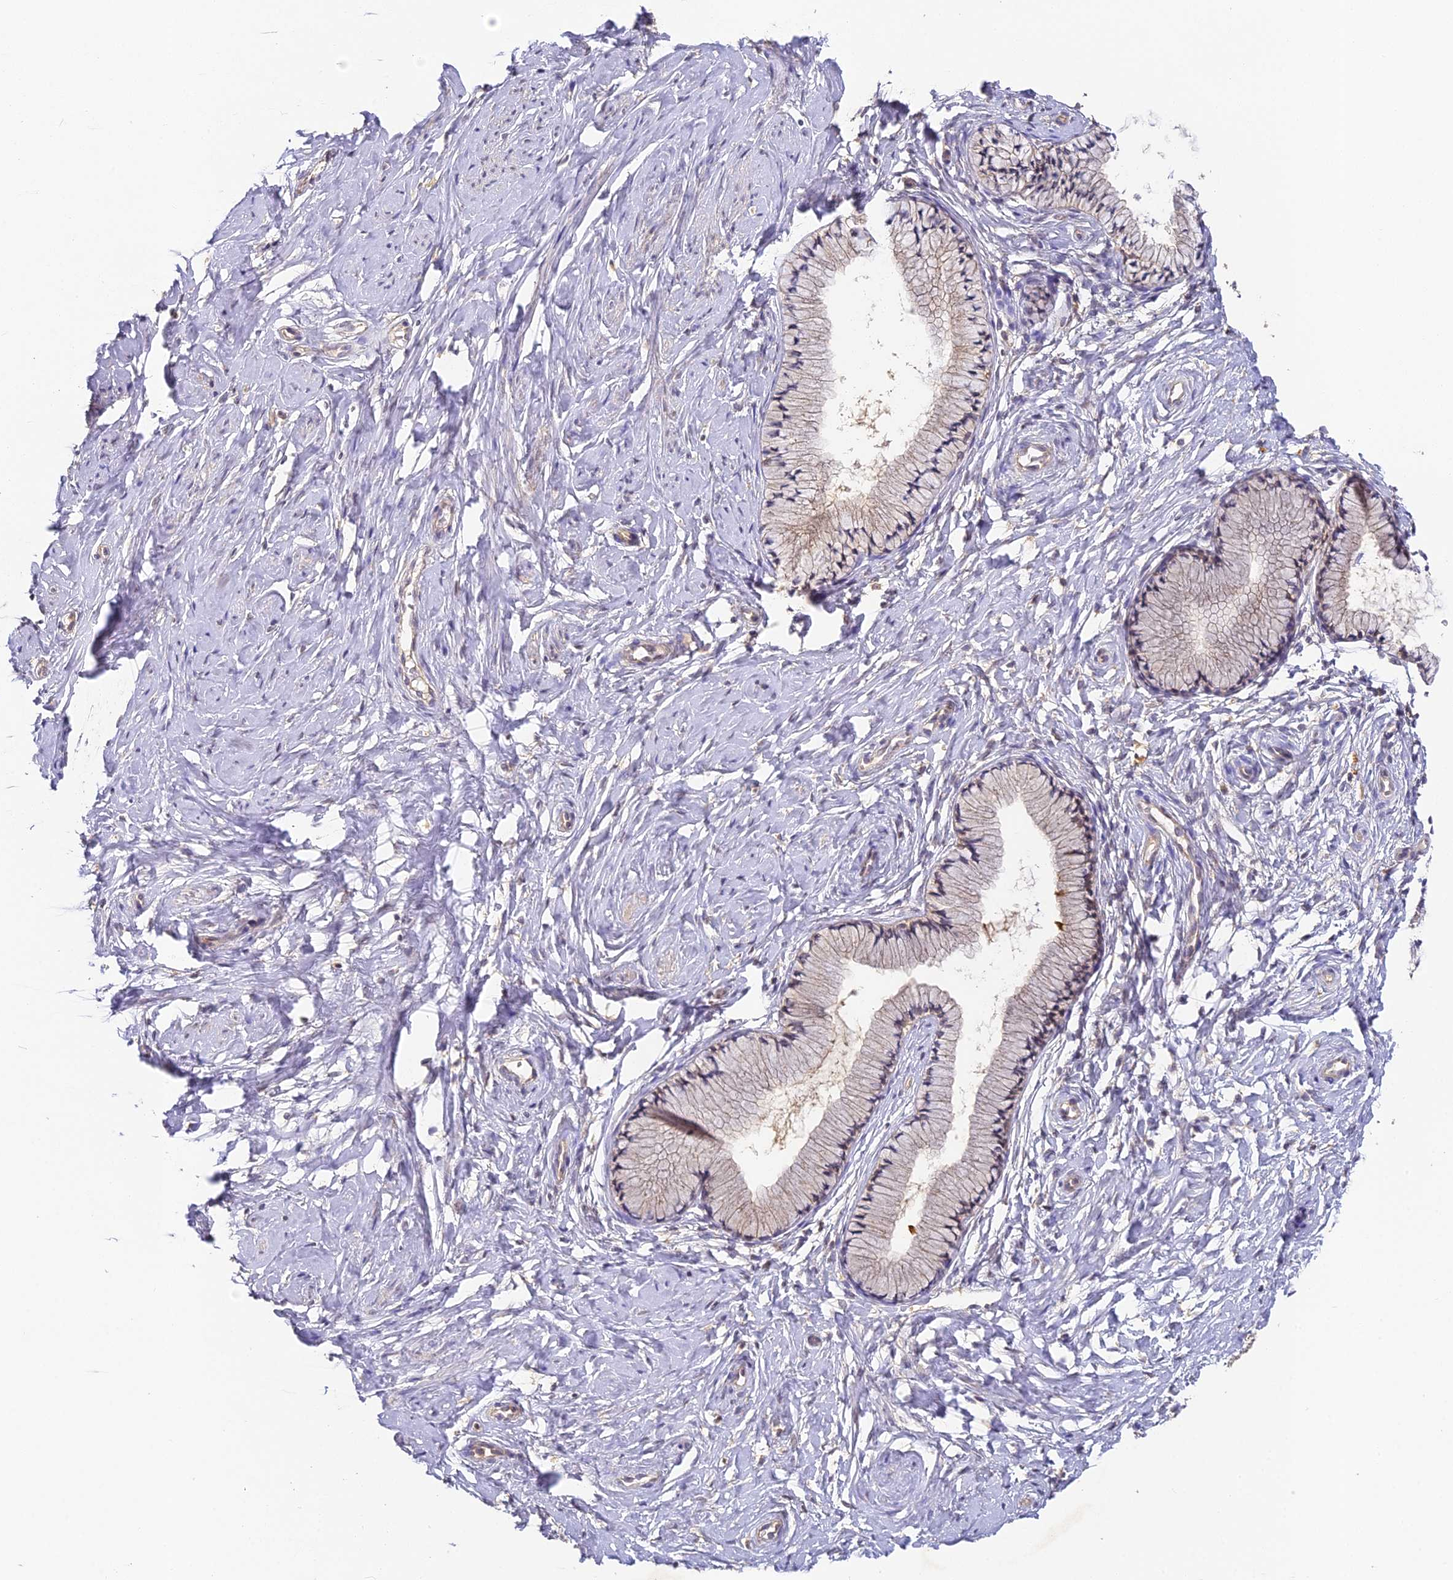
{"staining": {"intensity": "negative", "quantity": "none", "location": "none"}, "tissue": "cervix", "cell_type": "Glandular cells", "image_type": "normal", "snomed": [{"axis": "morphology", "description": "Normal tissue, NOS"}, {"axis": "topography", "description": "Cervix"}], "caption": "Glandular cells show no significant staining in unremarkable cervix. (Brightfield microscopy of DAB (3,3'-diaminobenzidine) immunohistochemistry at high magnification).", "gene": "YAE1", "patient": {"sex": "female", "age": 33}}